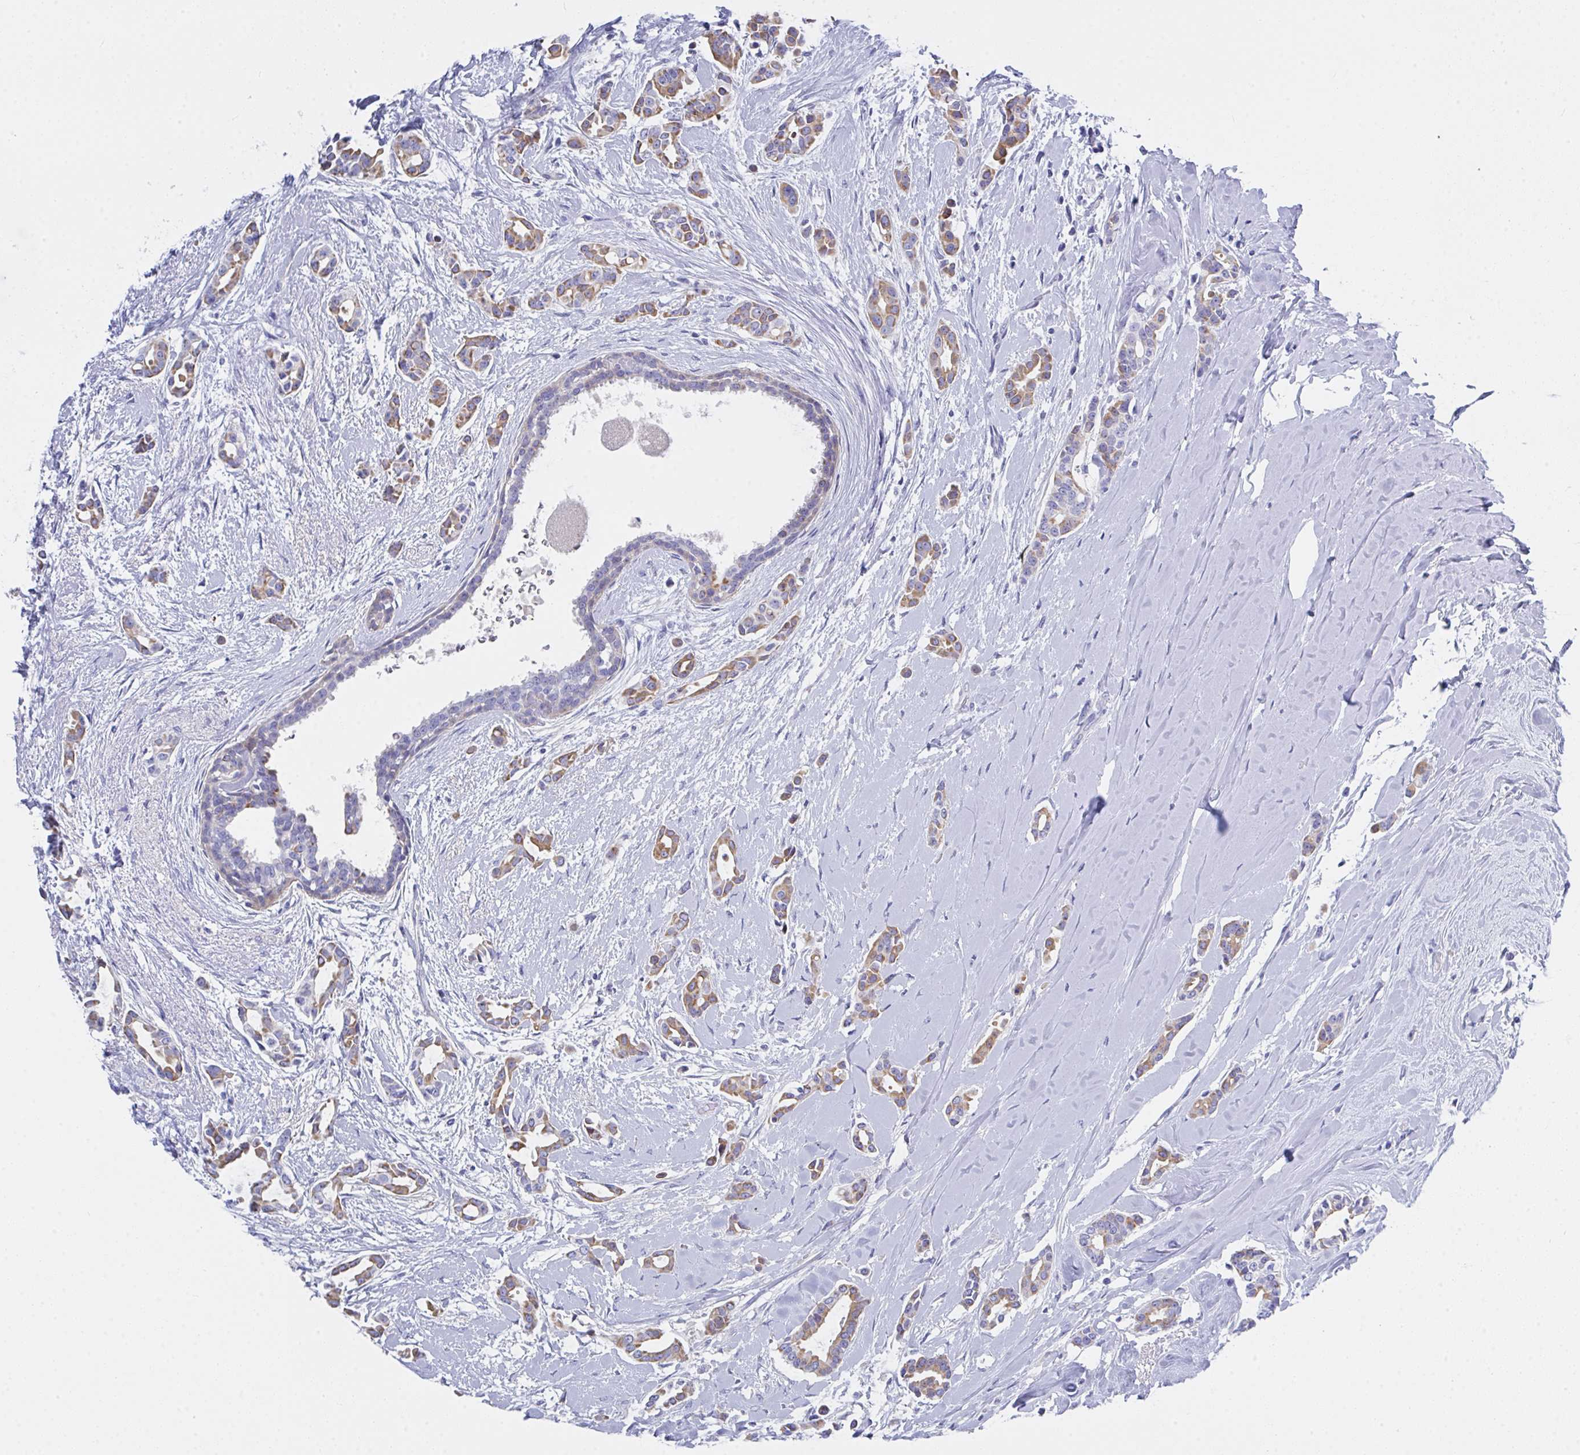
{"staining": {"intensity": "moderate", "quantity": "25%-75%", "location": "cytoplasmic/membranous"}, "tissue": "breast cancer", "cell_type": "Tumor cells", "image_type": "cancer", "snomed": [{"axis": "morphology", "description": "Duct carcinoma"}, {"axis": "topography", "description": "Breast"}], "caption": "Immunohistochemistry staining of breast cancer (intraductal carcinoma), which reveals medium levels of moderate cytoplasmic/membranous positivity in about 25%-75% of tumor cells indicating moderate cytoplasmic/membranous protein staining. The staining was performed using DAB (3,3'-diaminobenzidine) (brown) for protein detection and nuclei were counterstained in hematoxylin (blue).", "gene": "FBXO47", "patient": {"sex": "female", "age": 64}}